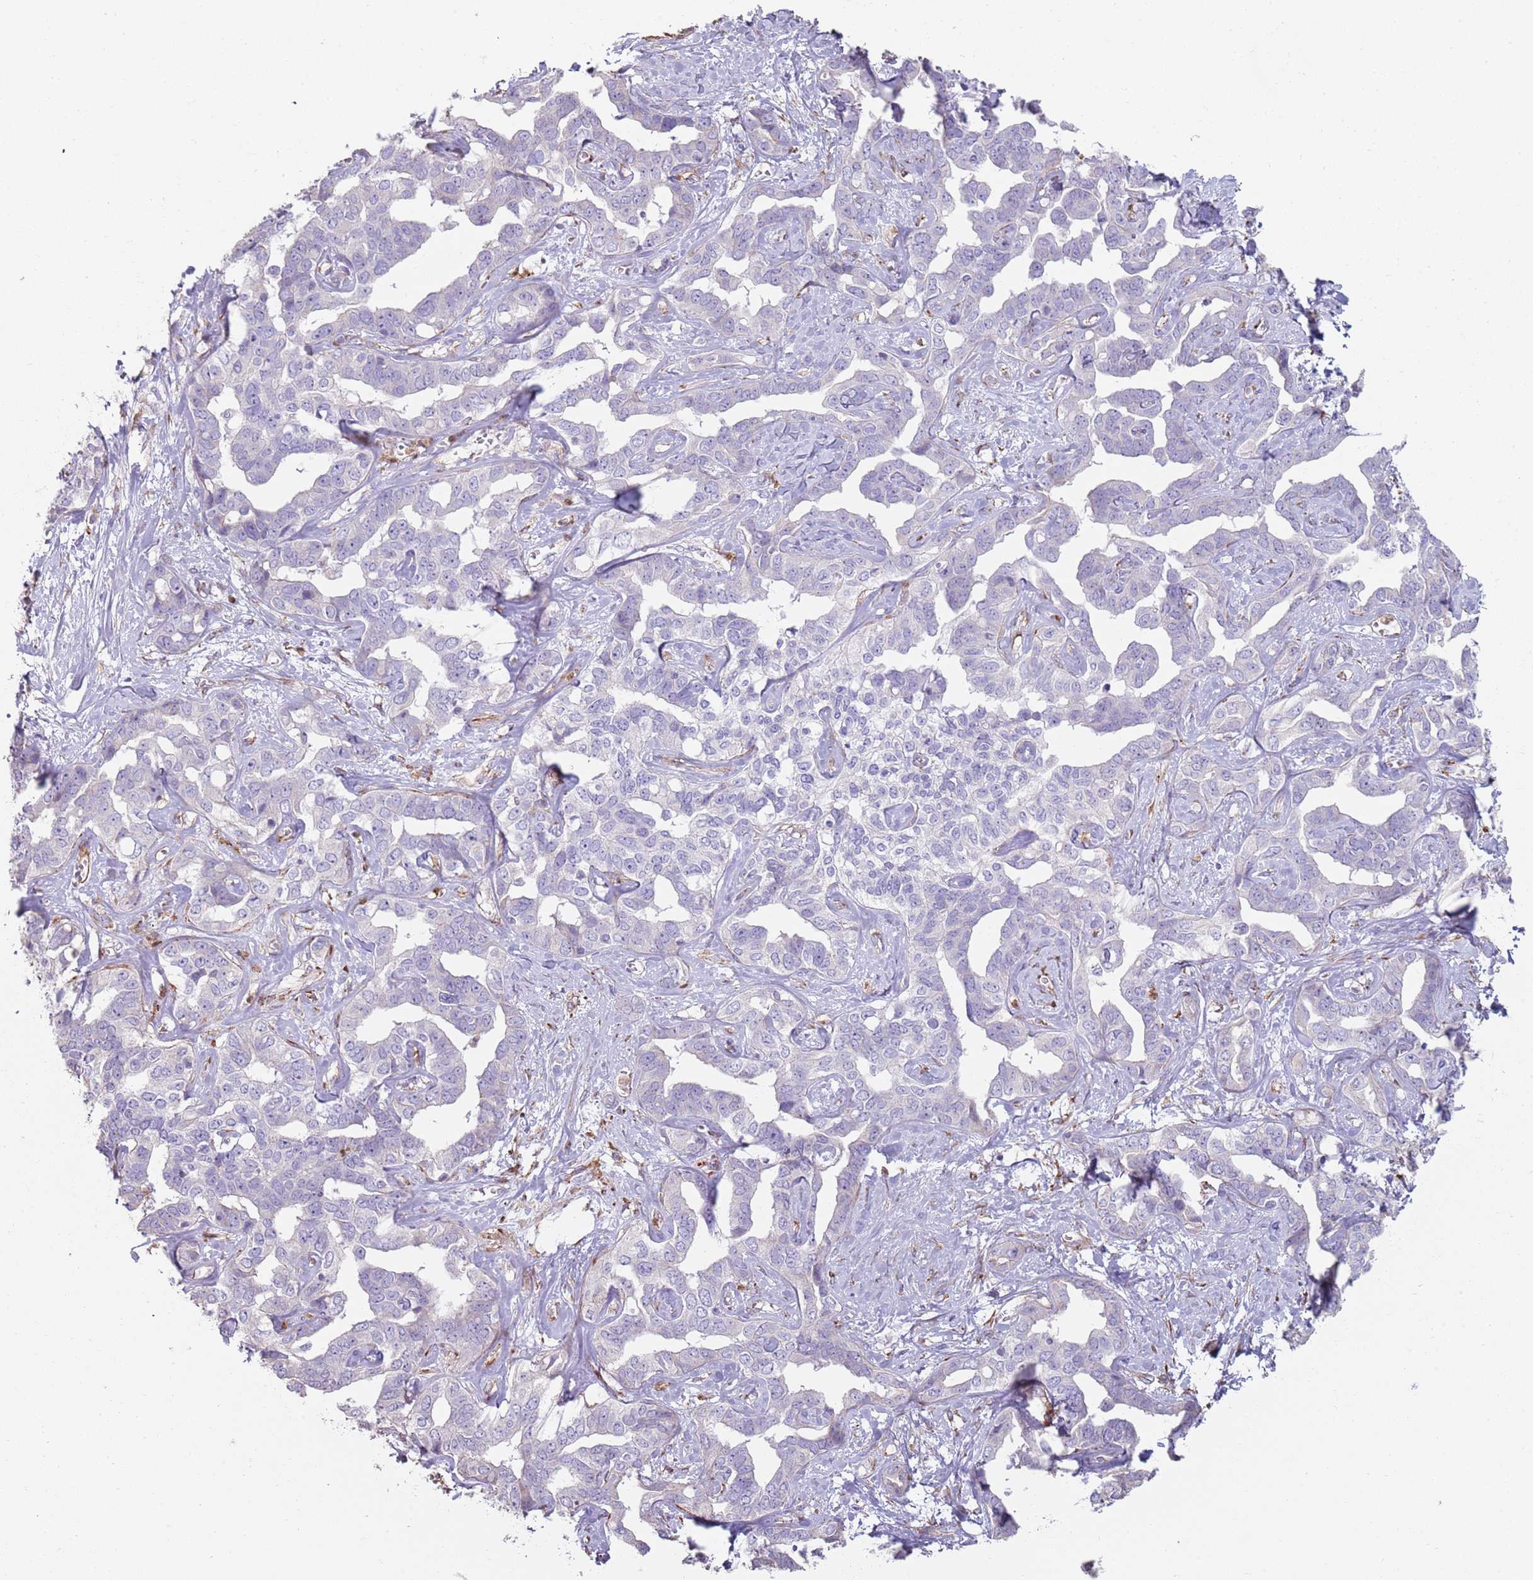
{"staining": {"intensity": "negative", "quantity": "none", "location": "none"}, "tissue": "liver cancer", "cell_type": "Tumor cells", "image_type": "cancer", "snomed": [{"axis": "morphology", "description": "Cholangiocarcinoma"}, {"axis": "topography", "description": "Liver"}], "caption": "Micrograph shows no significant protein staining in tumor cells of liver cancer (cholangiocarcinoma).", "gene": "PHLPP2", "patient": {"sex": "male", "age": 59}}